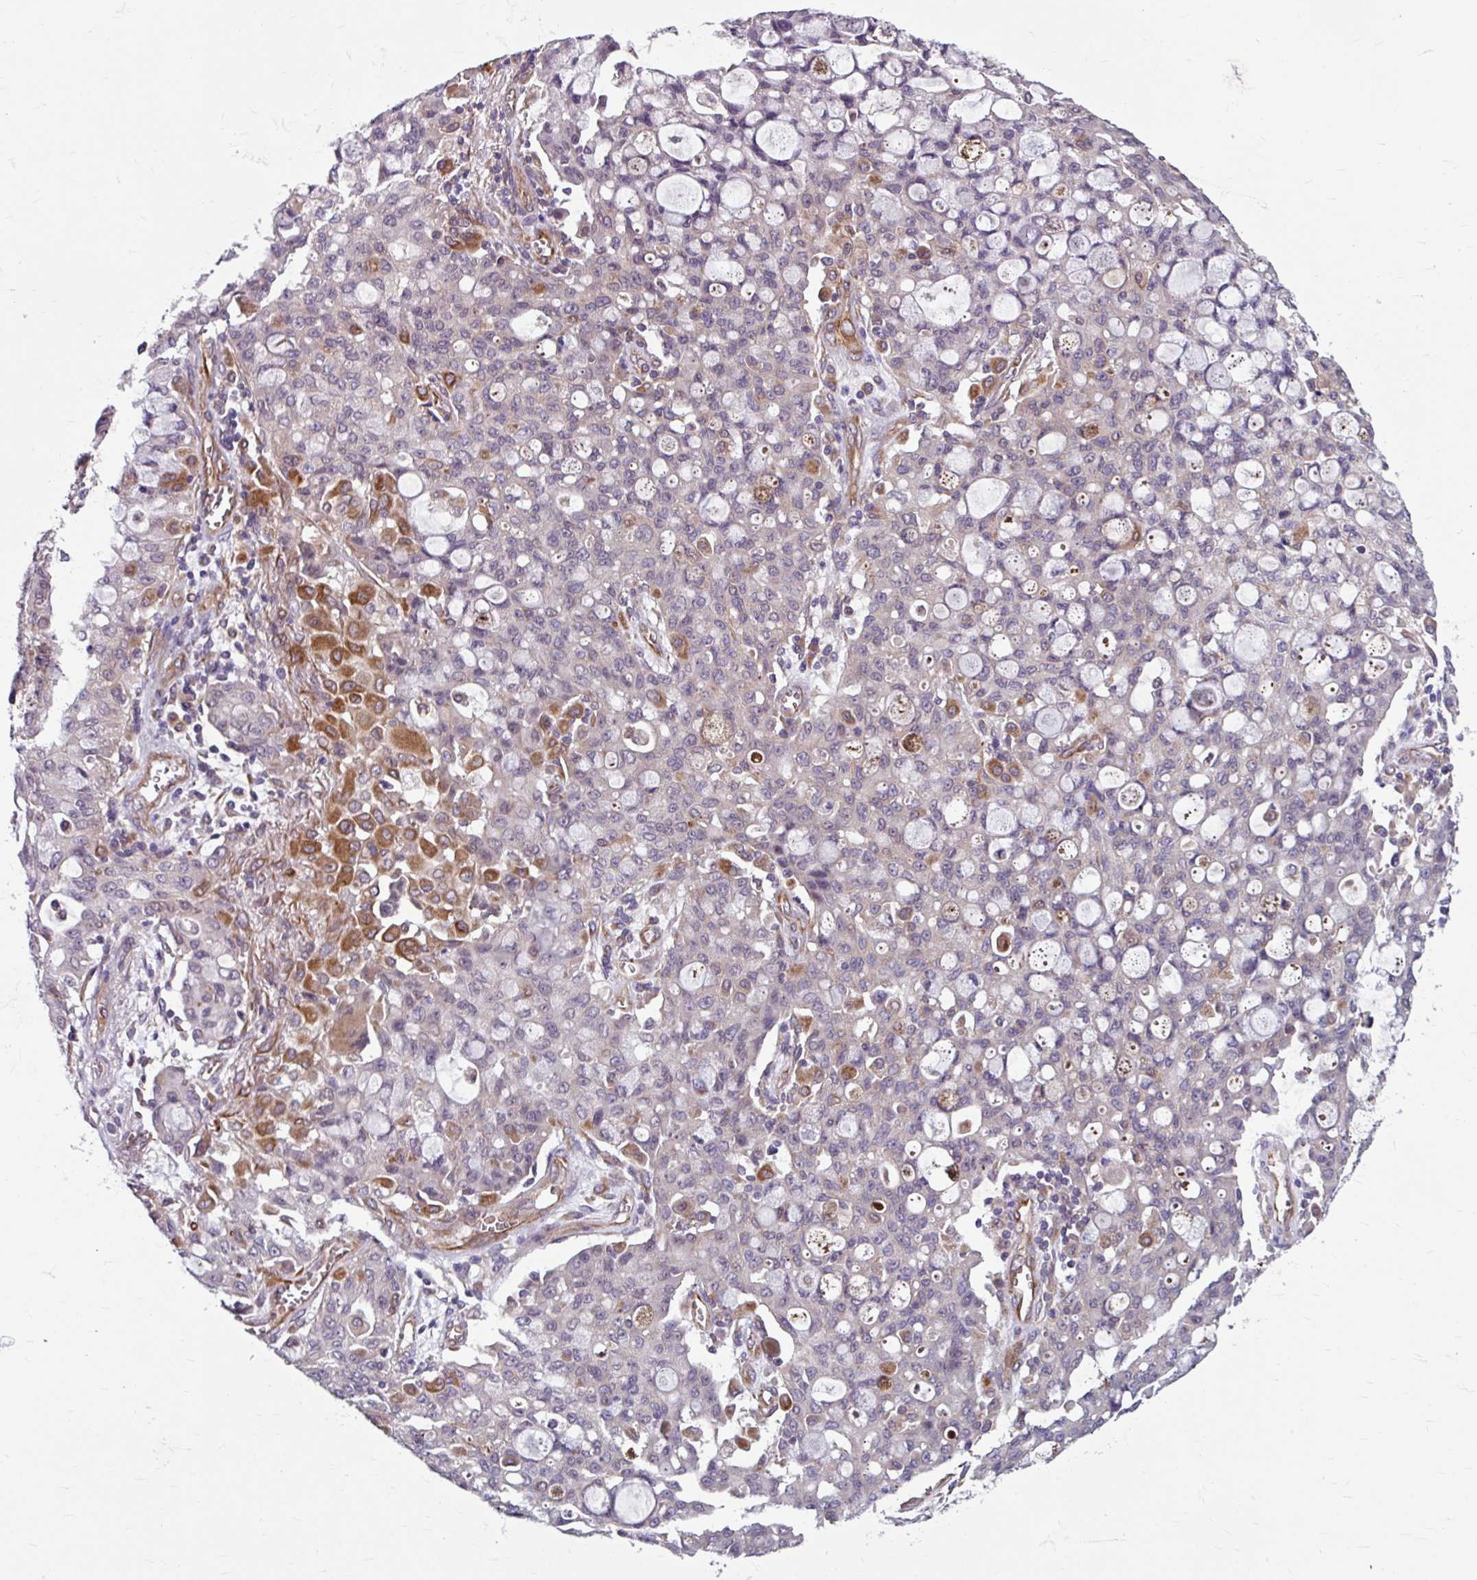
{"staining": {"intensity": "moderate", "quantity": "<25%", "location": "cytoplasmic/membranous"}, "tissue": "lung cancer", "cell_type": "Tumor cells", "image_type": "cancer", "snomed": [{"axis": "morphology", "description": "Adenocarcinoma, NOS"}, {"axis": "topography", "description": "Lung"}], "caption": "A micrograph showing moderate cytoplasmic/membranous expression in about <25% of tumor cells in lung adenocarcinoma, as visualized by brown immunohistochemical staining.", "gene": "DAAM2", "patient": {"sex": "female", "age": 44}}